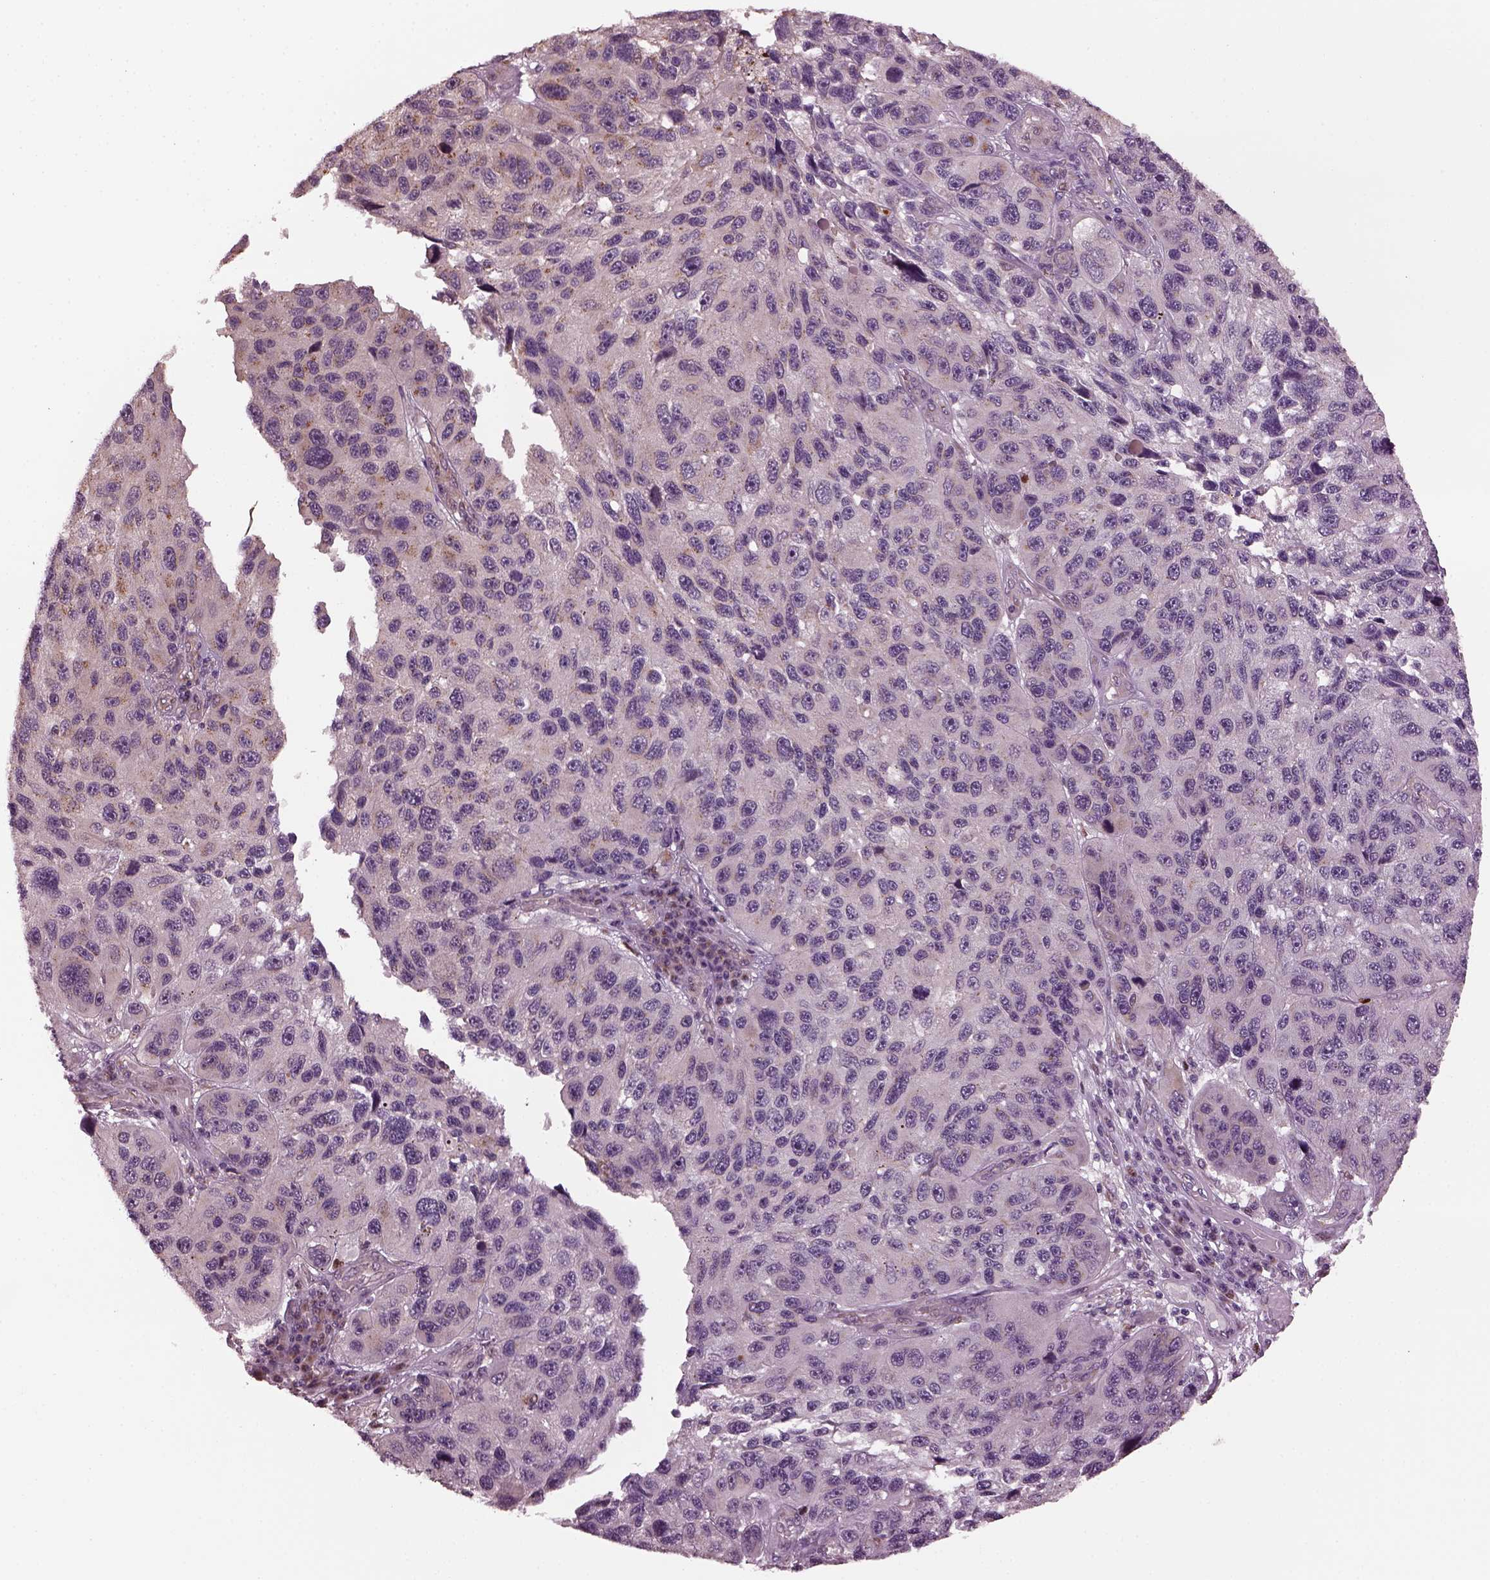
{"staining": {"intensity": "moderate", "quantity": "<25%", "location": "cytoplasmic/membranous"}, "tissue": "melanoma", "cell_type": "Tumor cells", "image_type": "cancer", "snomed": [{"axis": "morphology", "description": "Malignant melanoma, NOS"}, {"axis": "topography", "description": "Skin"}], "caption": "Protein staining of melanoma tissue exhibits moderate cytoplasmic/membranous staining in about <25% of tumor cells.", "gene": "RUFY3", "patient": {"sex": "male", "age": 53}}